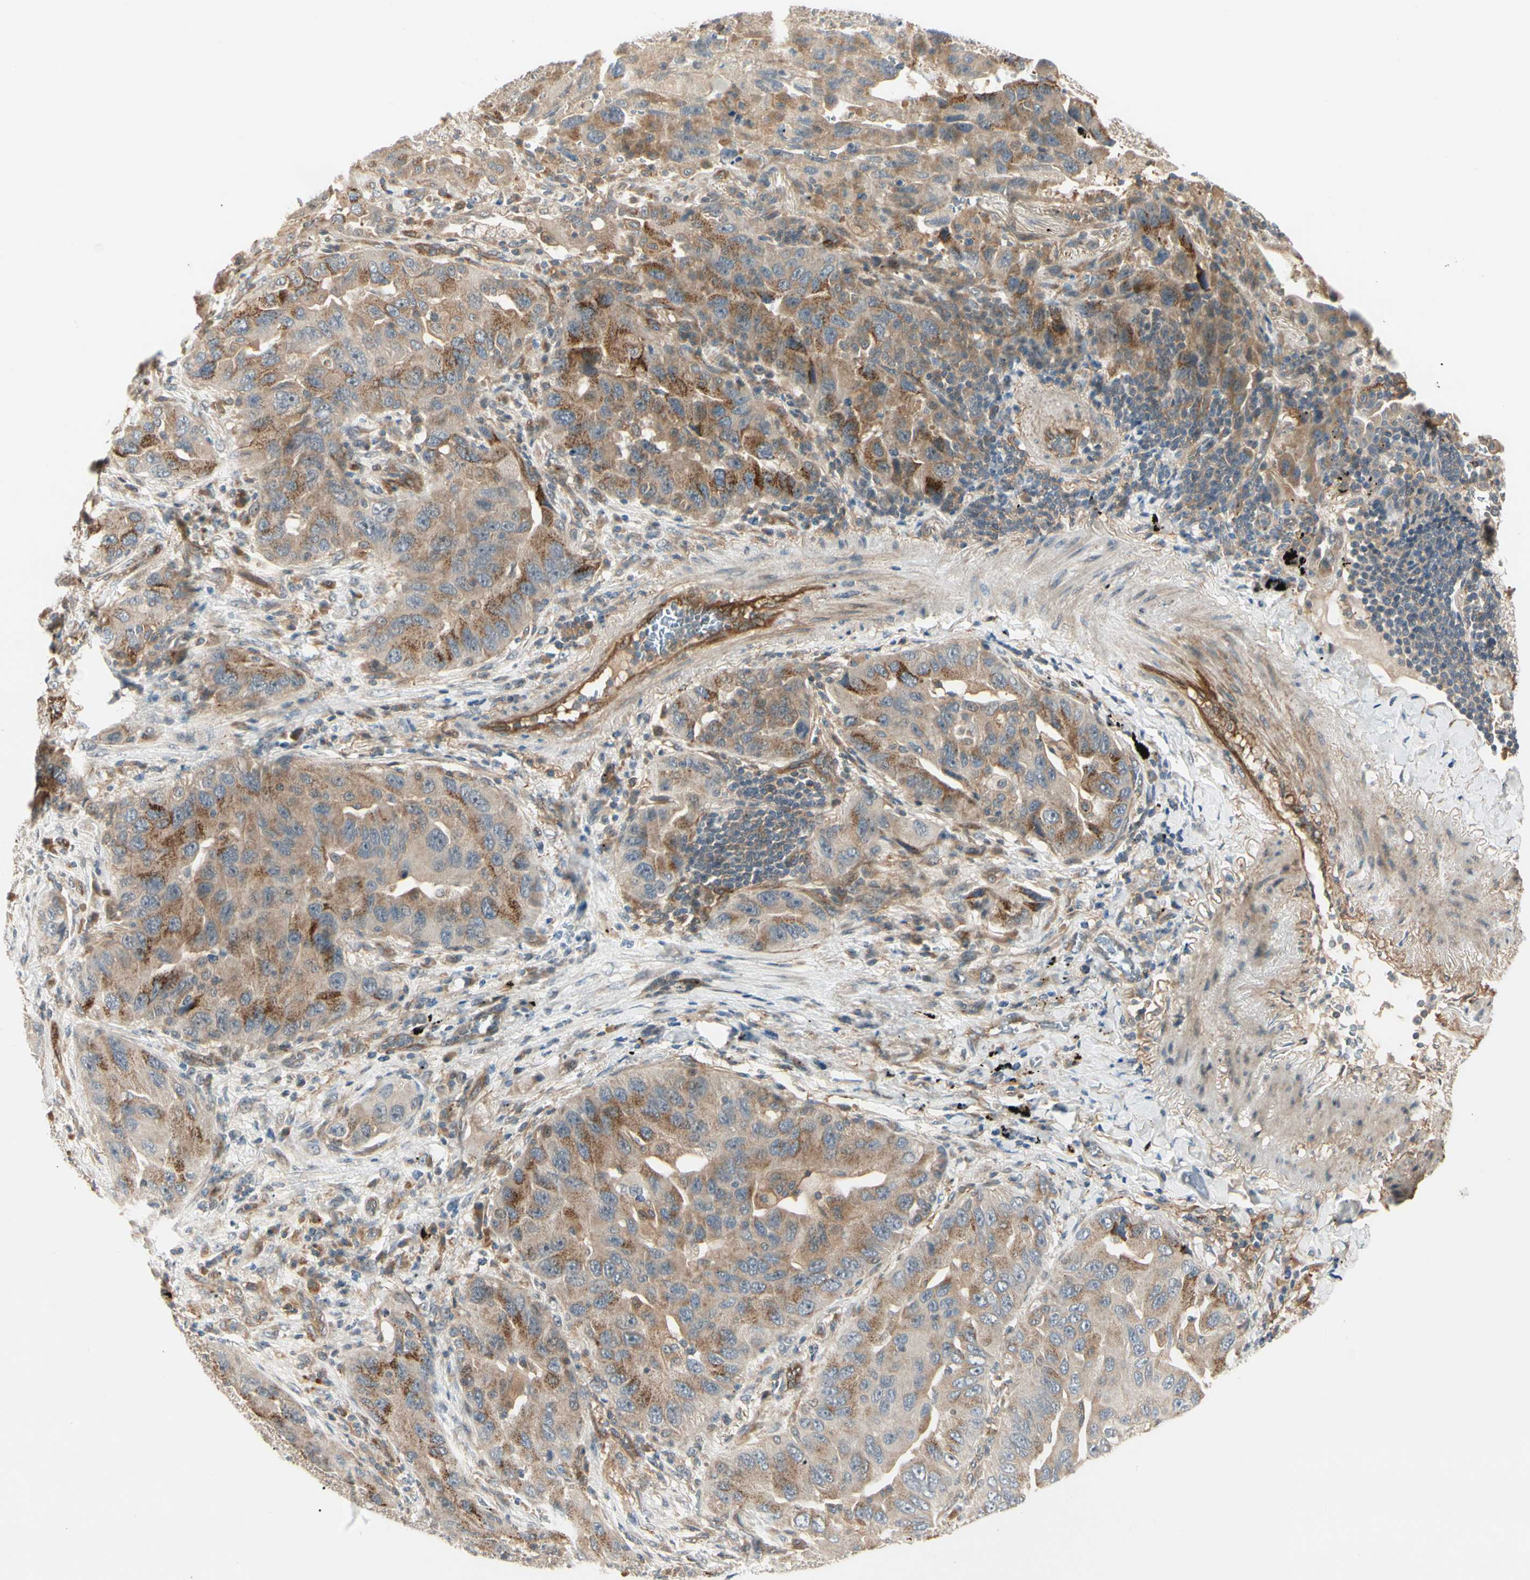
{"staining": {"intensity": "moderate", "quantity": ">75%", "location": "cytoplasmic/membranous"}, "tissue": "lung cancer", "cell_type": "Tumor cells", "image_type": "cancer", "snomed": [{"axis": "morphology", "description": "Adenocarcinoma, NOS"}, {"axis": "topography", "description": "Lung"}], "caption": "This is a micrograph of IHC staining of adenocarcinoma (lung), which shows moderate expression in the cytoplasmic/membranous of tumor cells.", "gene": "F2R", "patient": {"sex": "female", "age": 65}}